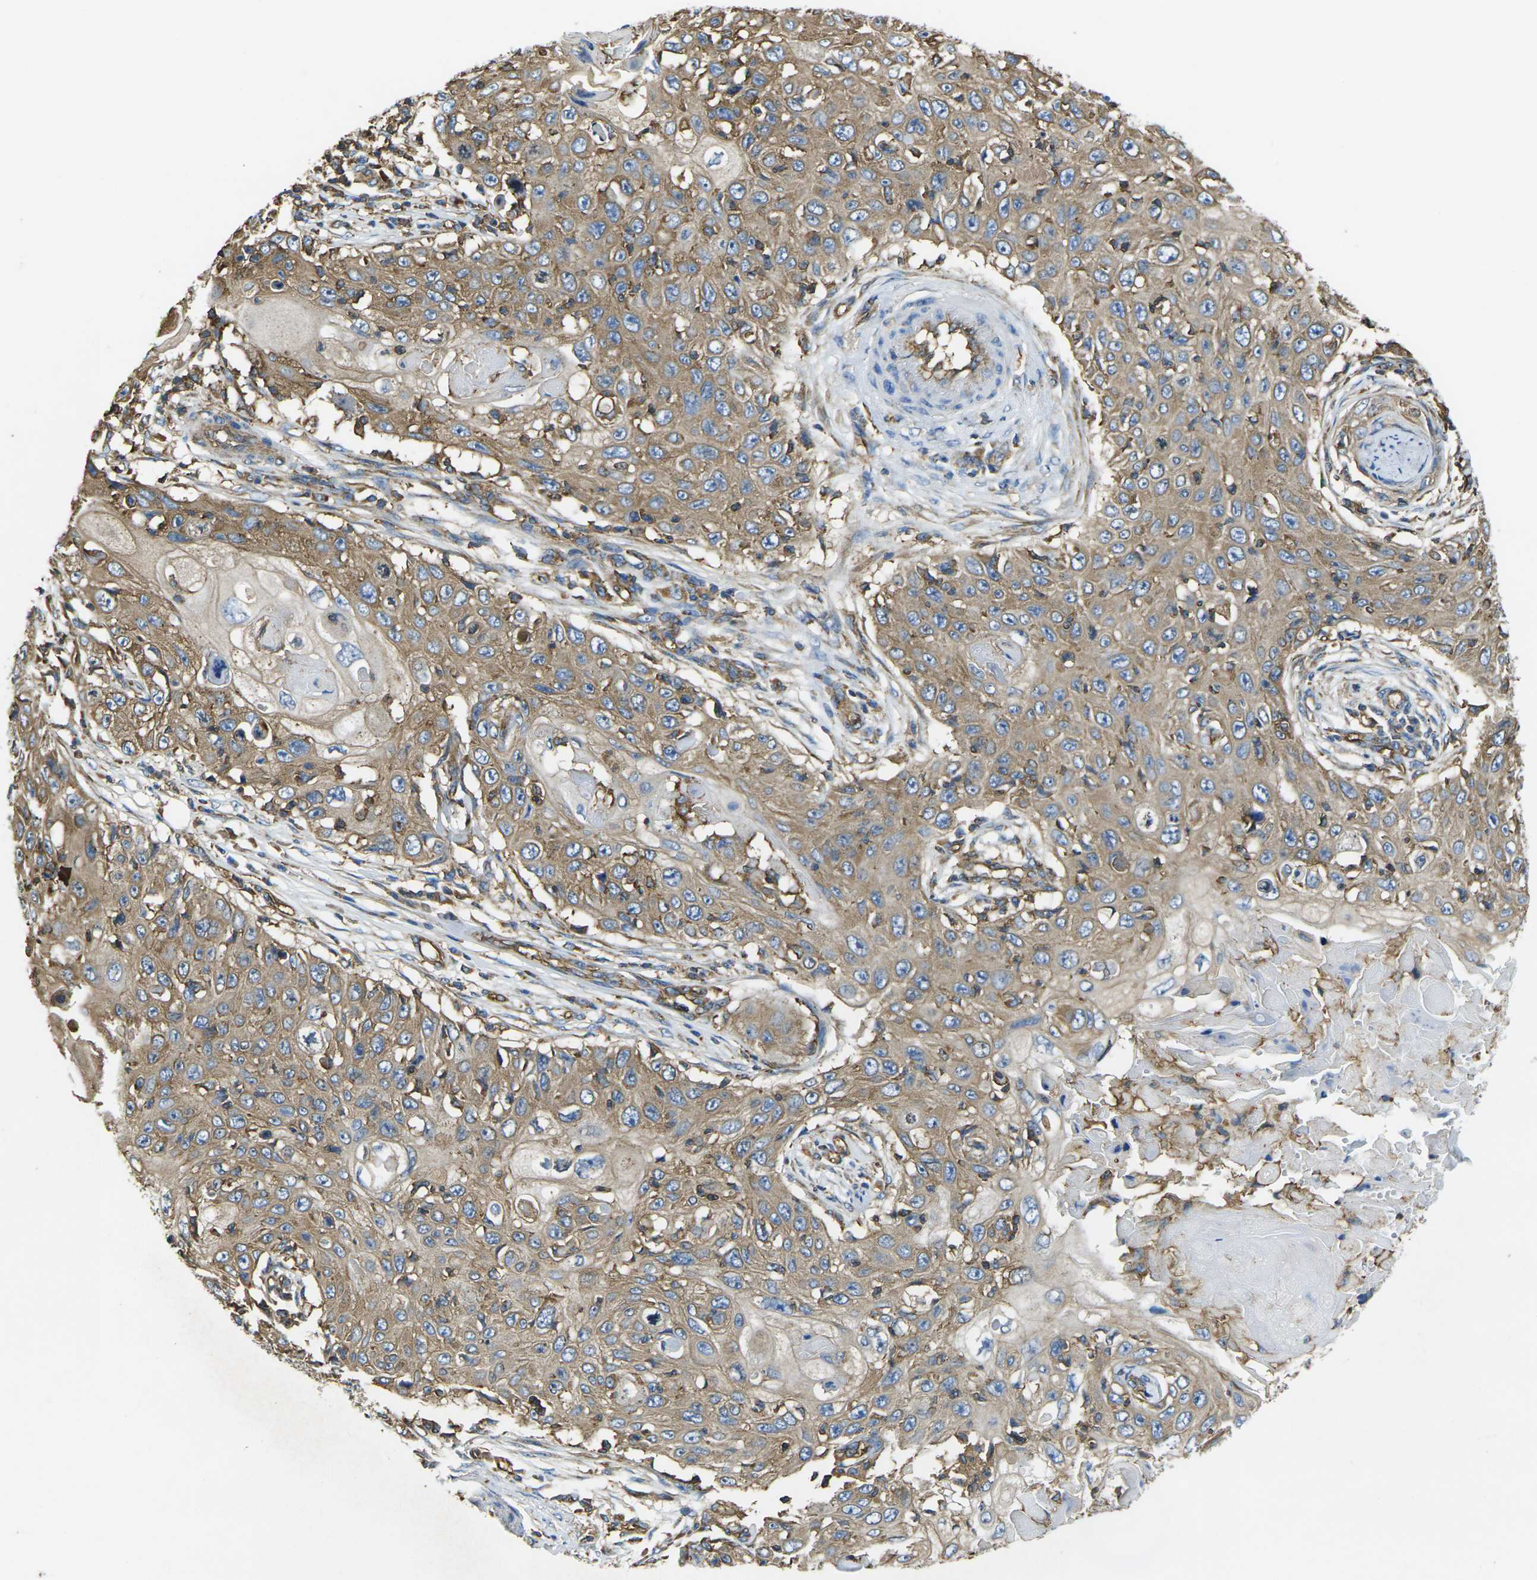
{"staining": {"intensity": "moderate", "quantity": ">75%", "location": "cytoplasmic/membranous"}, "tissue": "skin cancer", "cell_type": "Tumor cells", "image_type": "cancer", "snomed": [{"axis": "morphology", "description": "Squamous cell carcinoma, NOS"}, {"axis": "topography", "description": "Skin"}], "caption": "Approximately >75% of tumor cells in skin squamous cell carcinoma demonstrate moderate cytoplasmic/membranous protein expression as visualized by brown immunohistochemical staining.", "gene": "FAM110D", "patient": {"sex": "male", "age": 86}}